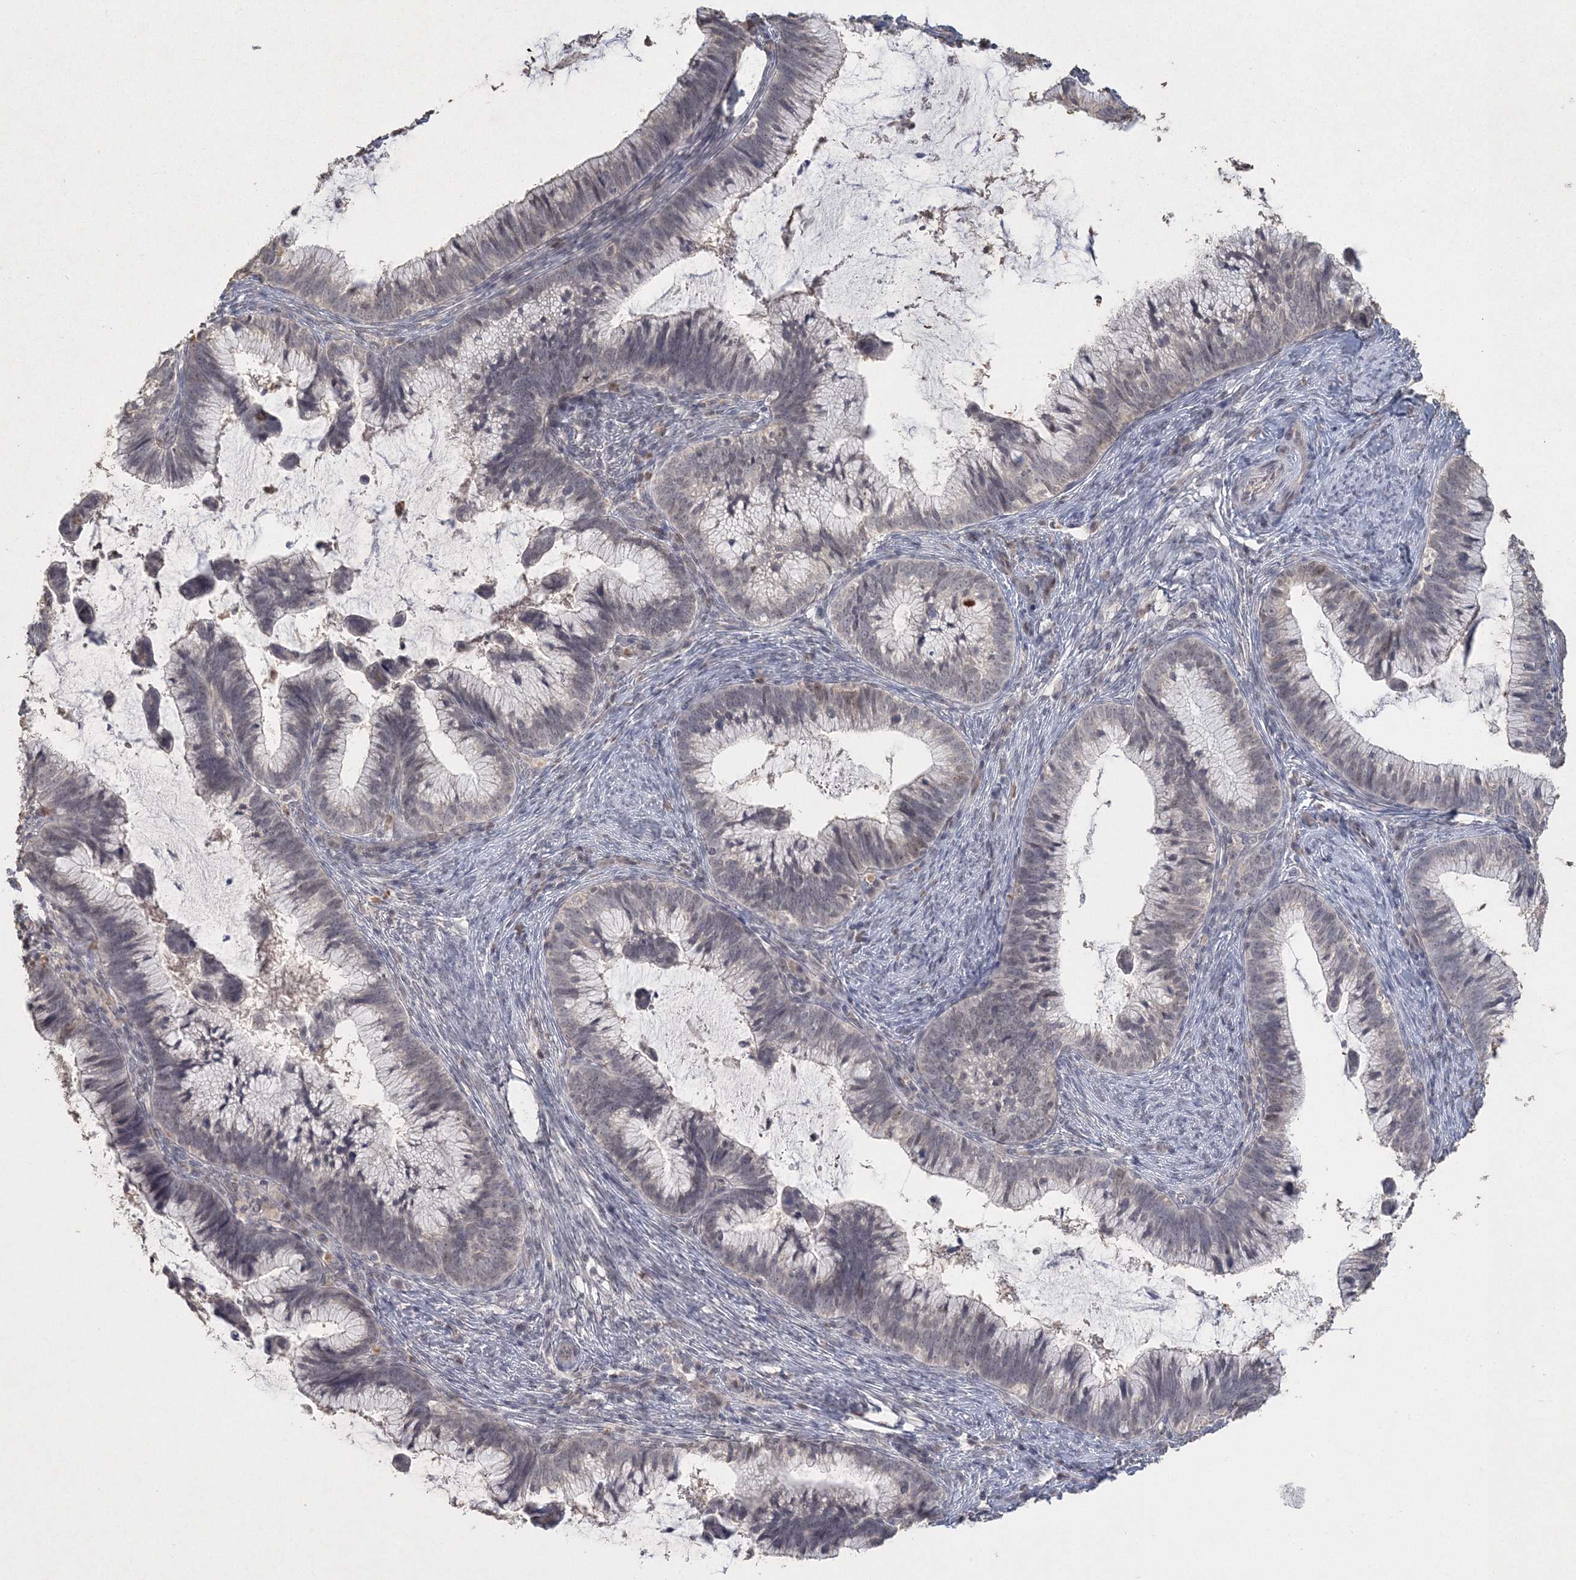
{"staining": {"intensity": "negative", "quantity": "none", "location": "none"}, "tissue": "cervical cancer", "cell_type": "Tumor cells", "image_type": "cancer", "snomed": [{"axis": "morphology", "description": "Adenocarcinoma, NOS"}, {"axis": "topography", "description": "Cervix"}], "caption": "Image shows no protein staining in tumor cells of cervical adenocarcinoma tissue.", "gene": "UIMC1", "patient": {"sex": "female", "age": 36}}